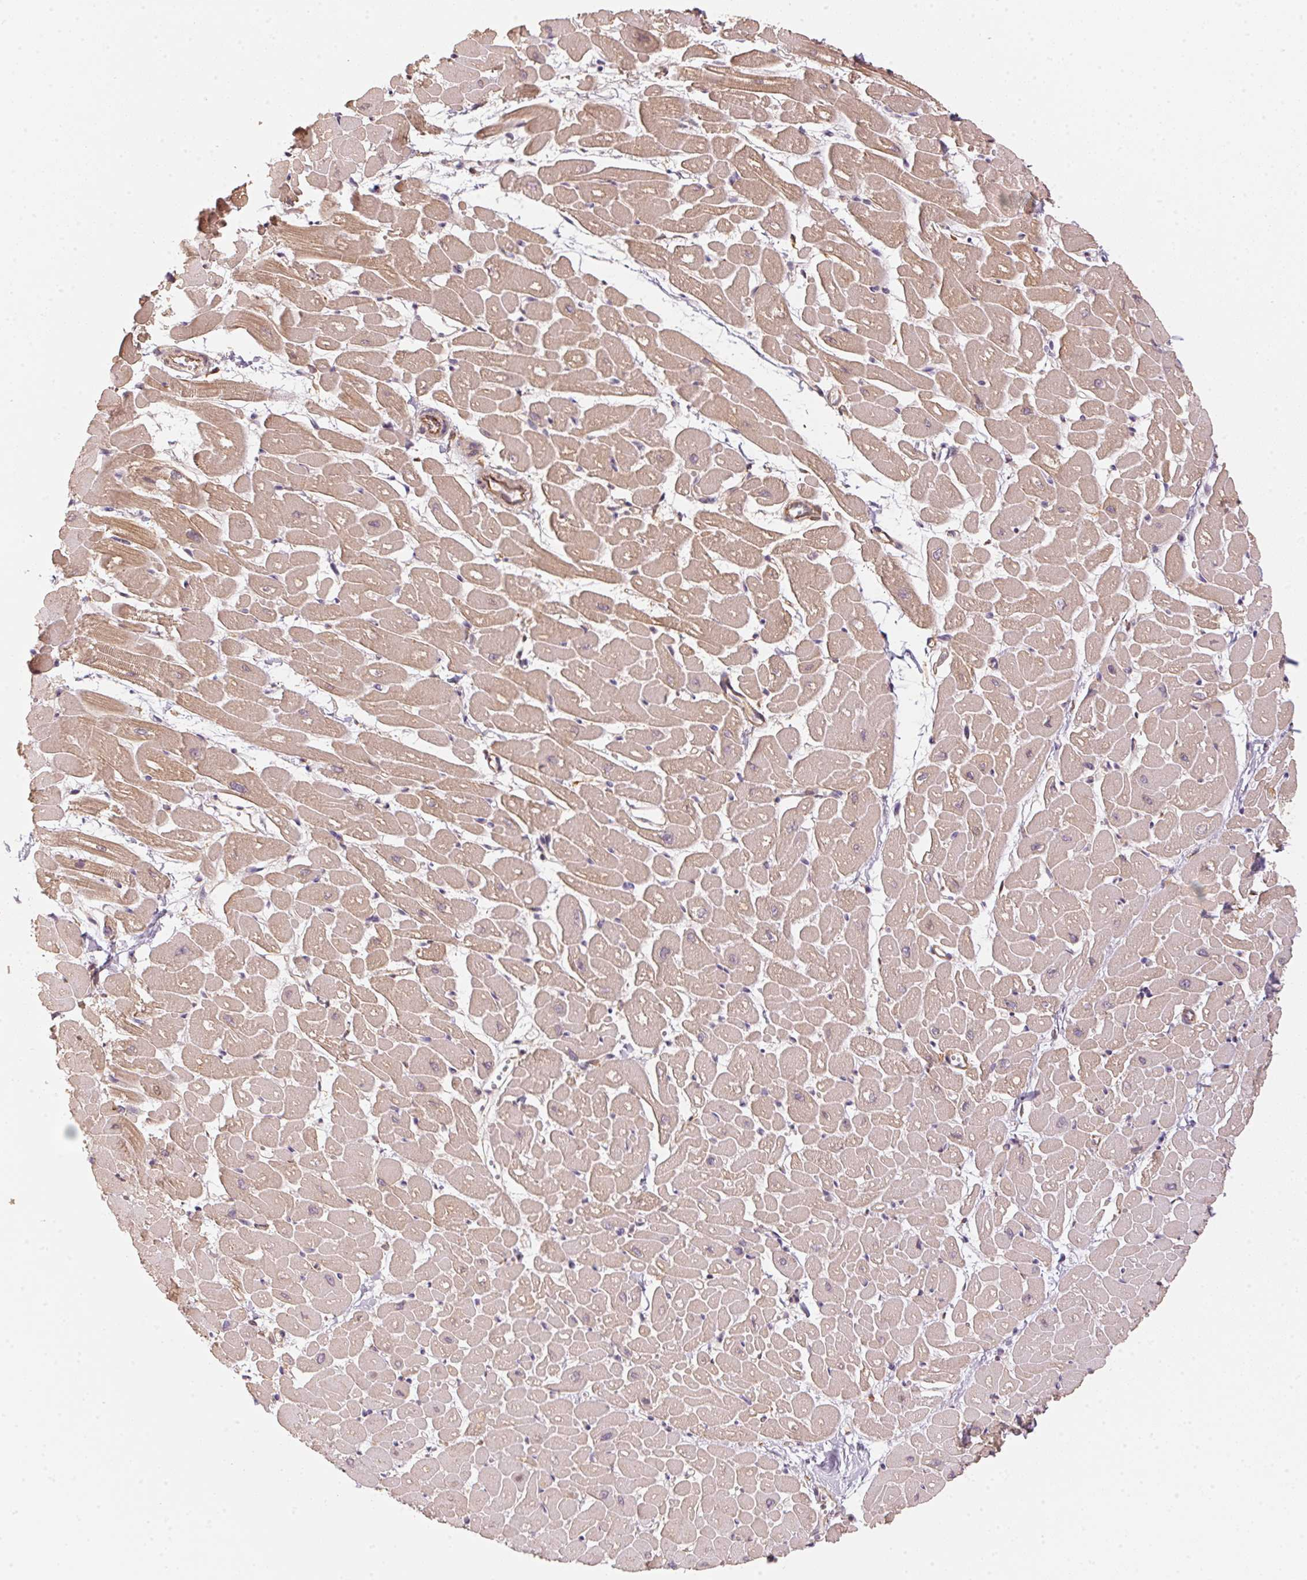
{"staining": {"intensity": "moderate", "quantity": "25%-75%", "location": "cytoplasmic/membranous"}, "tissue": "heart muscle", "cell_type": "Cardiomyocytes", "image_type": "normal", "snomed": [{"axis": "morphology", "description": "Normal tissue, NOS"}, {"axis": "topography", "description": "Heart"}], "caption": "Immunohistochemistry (IHC) histopathology image of benign heart muscle: heart muscle stained using immunohistochemistry (IHC) shows medium levels of moderate protein expression localized specifically in the cytoplasmic/membranous of cardiomyocytes, appearing as a cytoplasmic/membranous brown color.", "gene": "FOXR2", "patient": {"sex": "male", "age": 57}}